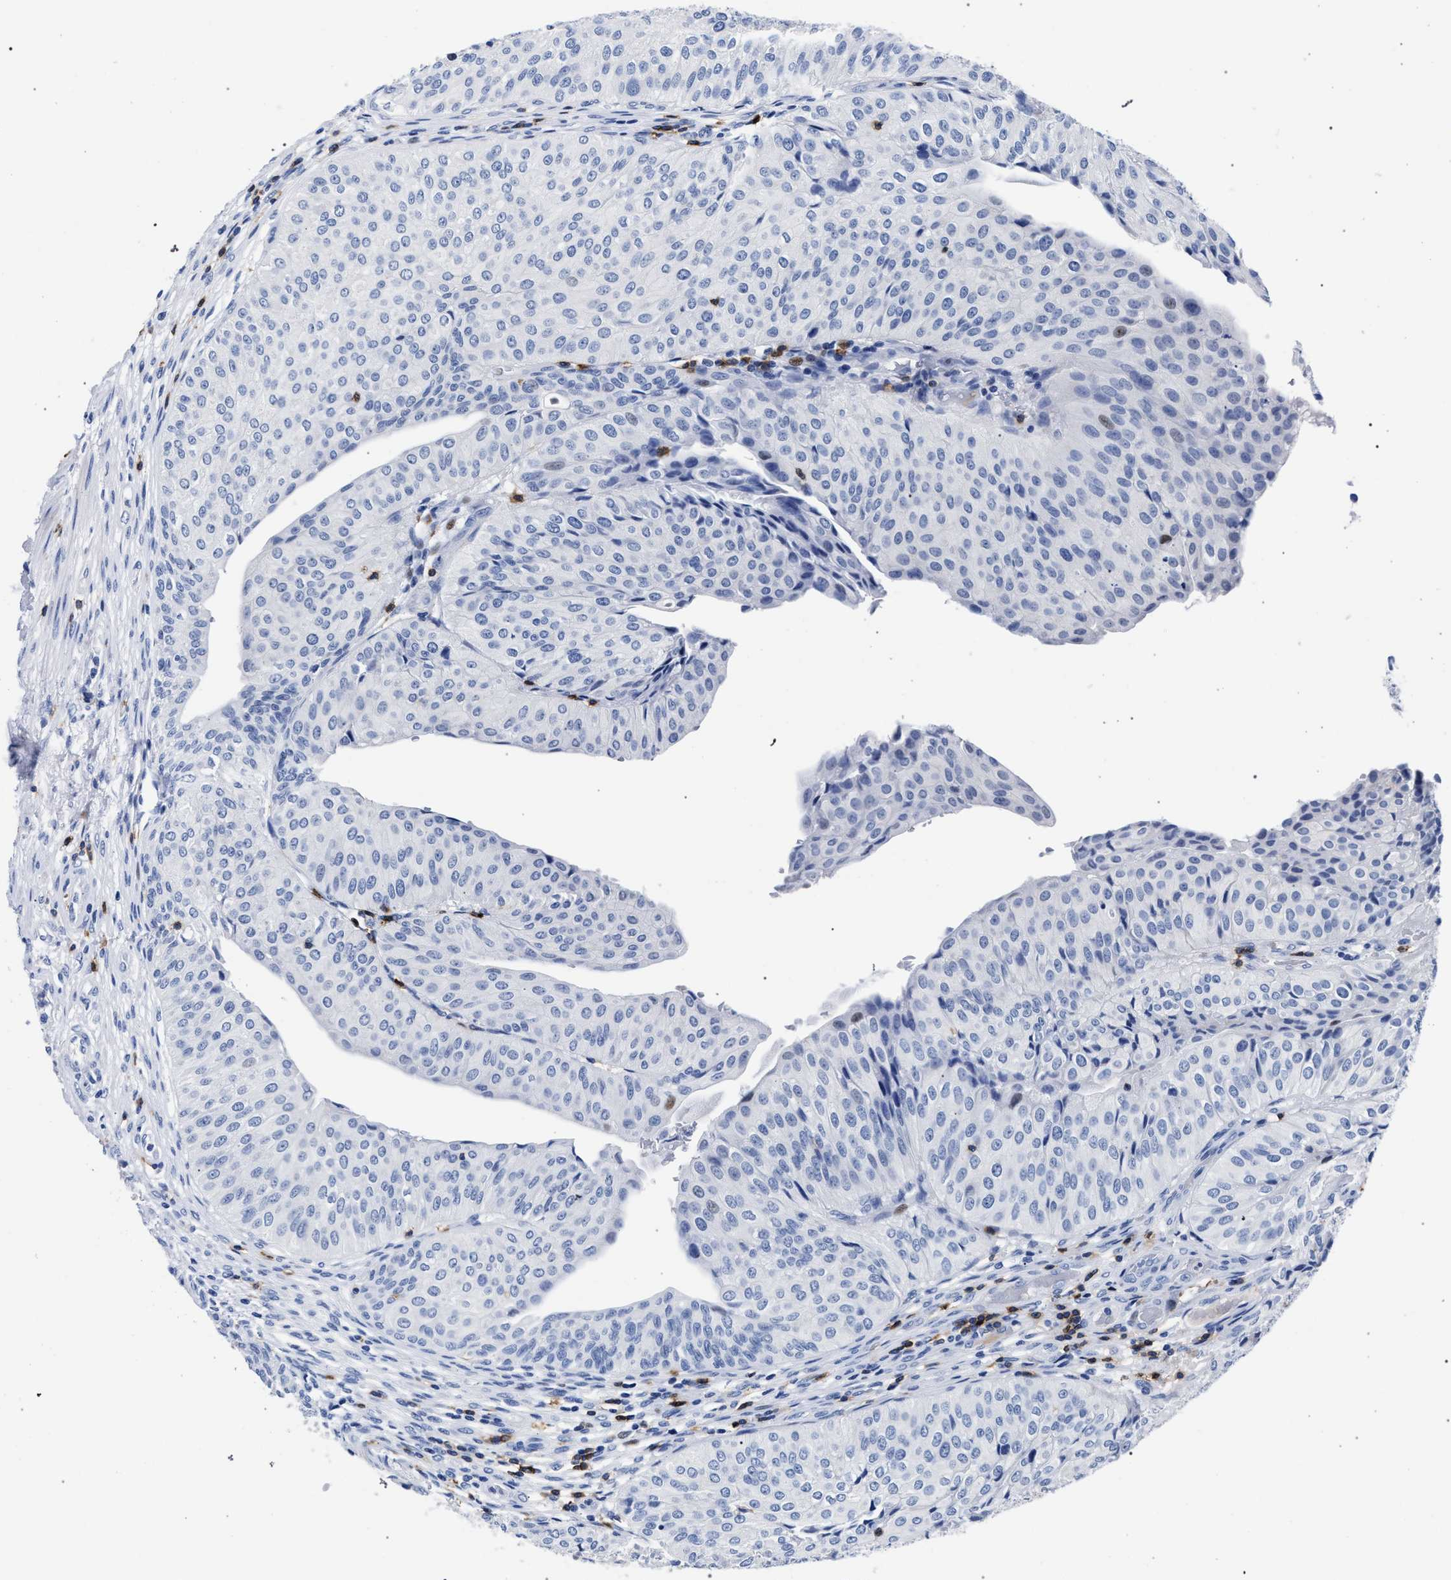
{"staining": {"intensity": "negative", "quantity": "none", "location": "none"}, "tissue": "urothelial cancer", "cell_type": "Tumor cells", "image_type": "cancer", "snomed": [{"axis": "morphology", "description": "Urothelial carcinoma, Low grade"}, {"axis": "topography", "description": "Urinary bladder"}], "caption": "Immunohistochemistry (IHC) micrograph of neoplastic tissue: human urothelial carcinoma (low-grade) stained with DAB exhibits no significant protein positivity in tumor cells. Brightfield microscopy of immunohistochemistry stained with DAB (brown) and hematoxylin (blue), captured at high magnification.", "gene": "KLRK1", "patient": {"sex": "male", "age": 67}}